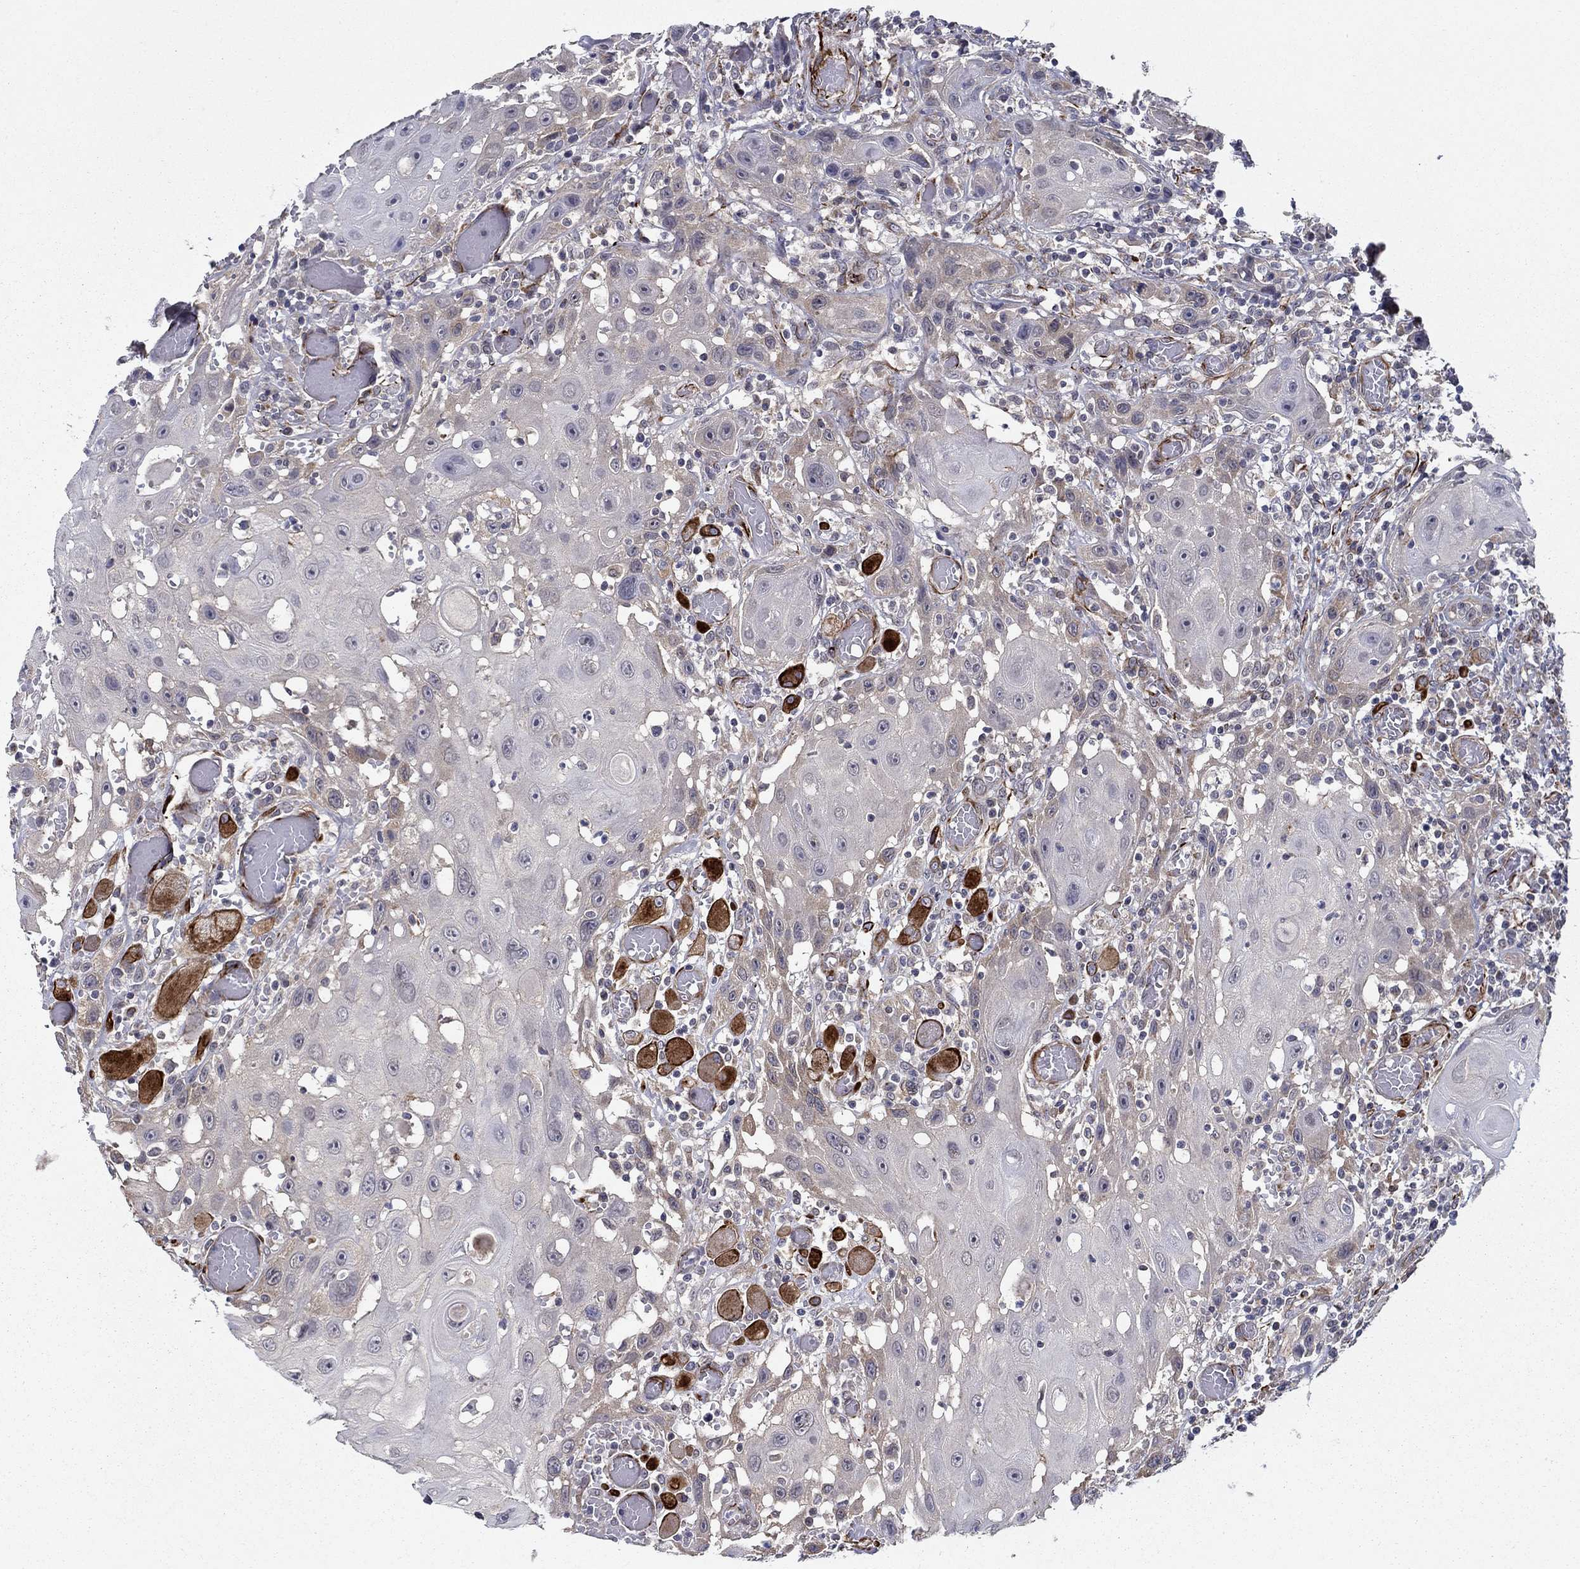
{"staining": {"intensity": "weak", "quantity": "<25%", "location": "cytoplasmic/membranous"}, "tissue": "head and neck cancer", "cell_type": "Tumor cells", "image_type": "cancer", "snomed": [{"axis": "morphology", "description": "Normal tissue, NOS"}, {"axis": "morphology", "description": "Squamous cell carcinoma, NOS"}, {"axis": "topography", "description": "Oral tissue"}, {"axis": "topography", "description": "Head-Neck"}], "caption": "A high-resolution histopathology image shows immunohistochemistry (IHC) staining of head and neck cancer, which reveals no significant expression in tumor cells.", "gene": "LACTB2", "patient": {"sex": "male", "age": 71}}